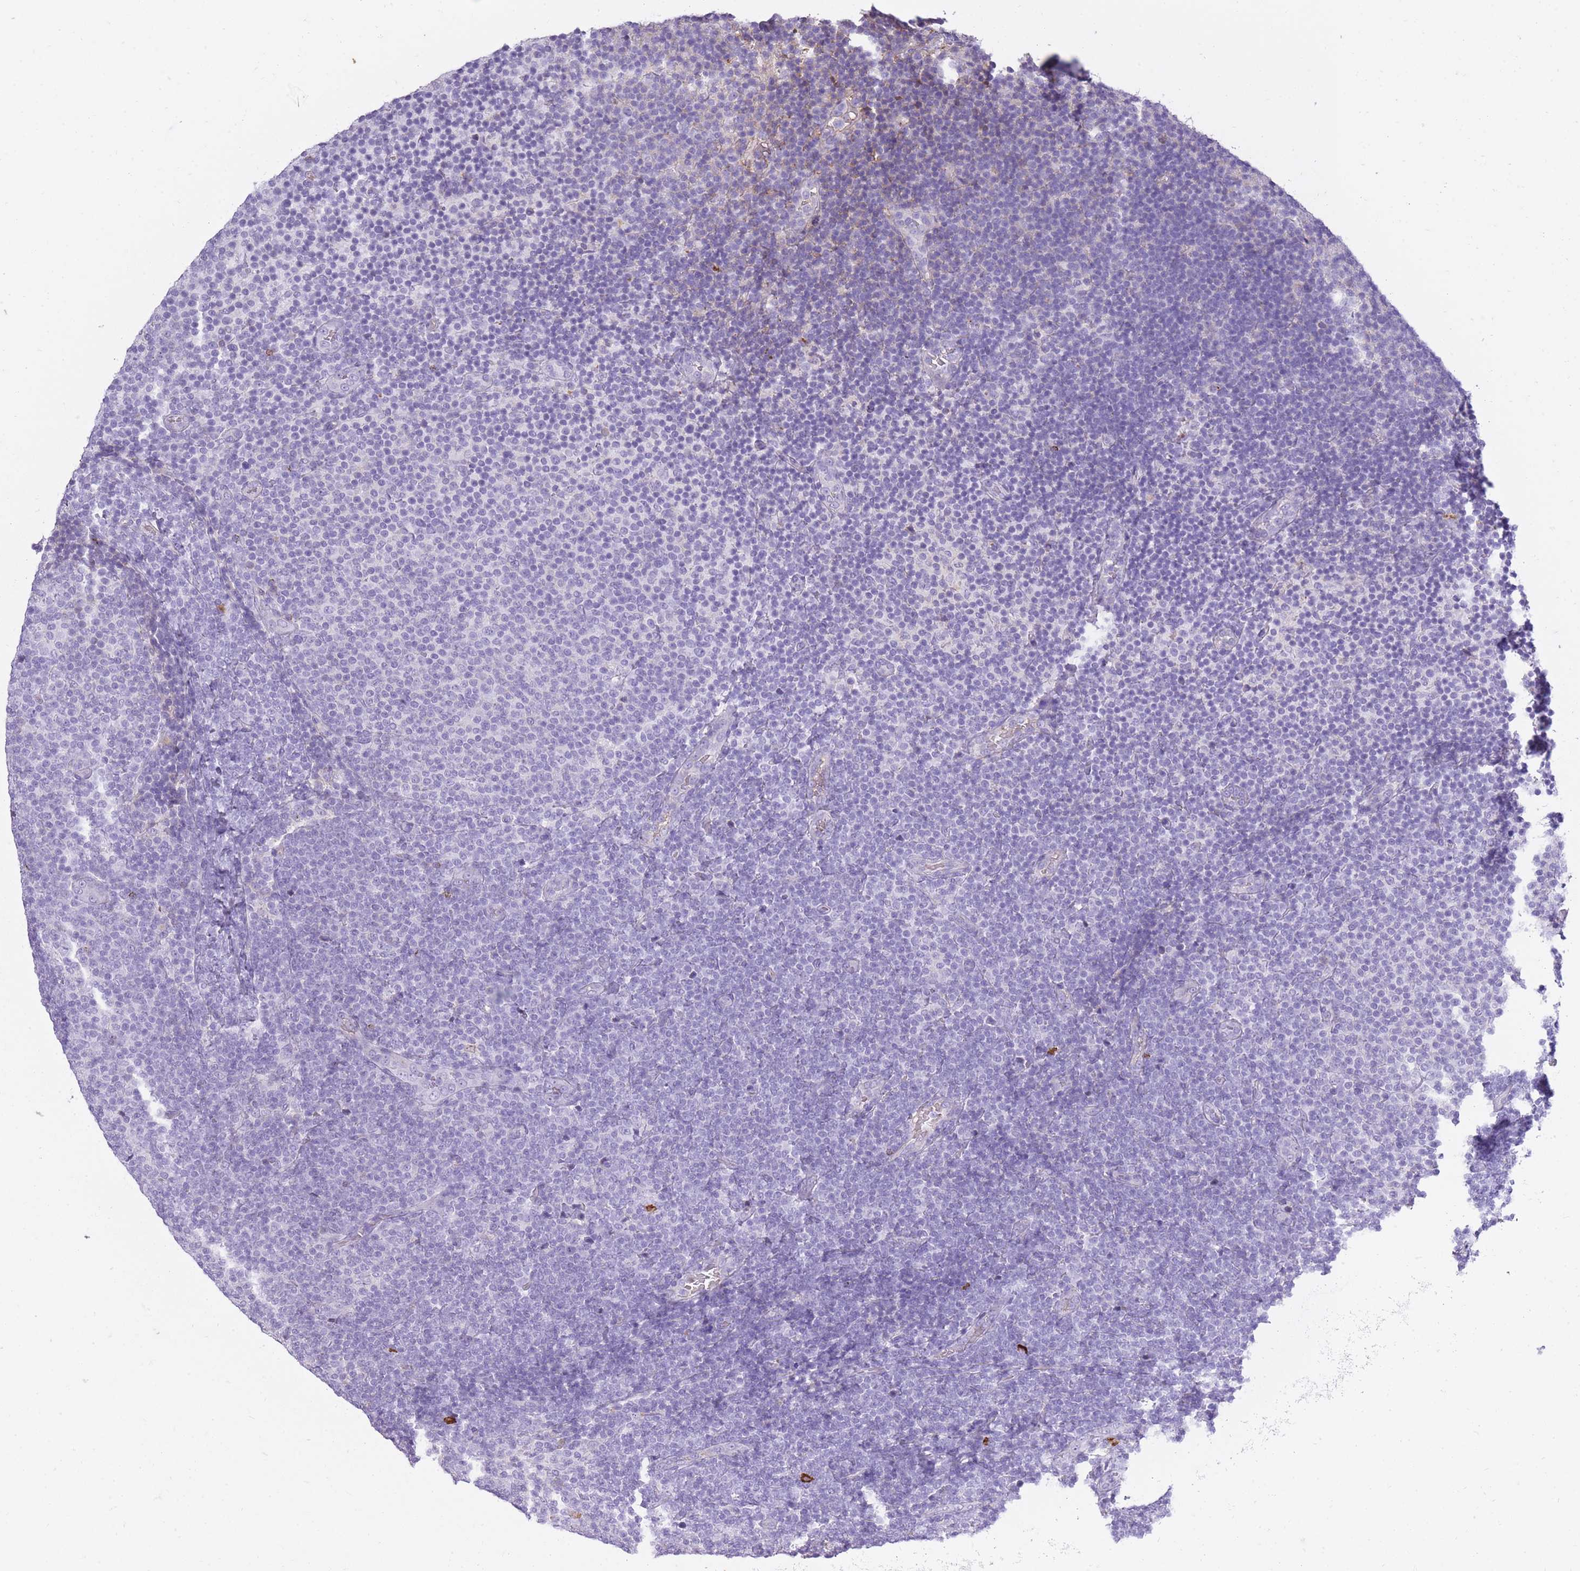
{"staining": {"intensity": "negative", "quantity": "none", "location": "none"}, "tissue": "lymphoma", "cell_type": "Tumor cells", "image_type": "cancer", "snomed": [{"axis": "morphology", "description": "Malignant lymphoma, non-Hodgkin's type, Low grade"}, {"axis": "topography", "description": "Lymph node"}], "caption": "High magnification brightfield microscopy of malignant lymphoma, non-Hodgkin's type (low-grade) stained with DAB (brown) and counterstained with hematoxylin (blue): tumor cells show no significant staining.", "gene": "IGKV1D-42", "patient": {"sex": "male", "age": 66}}